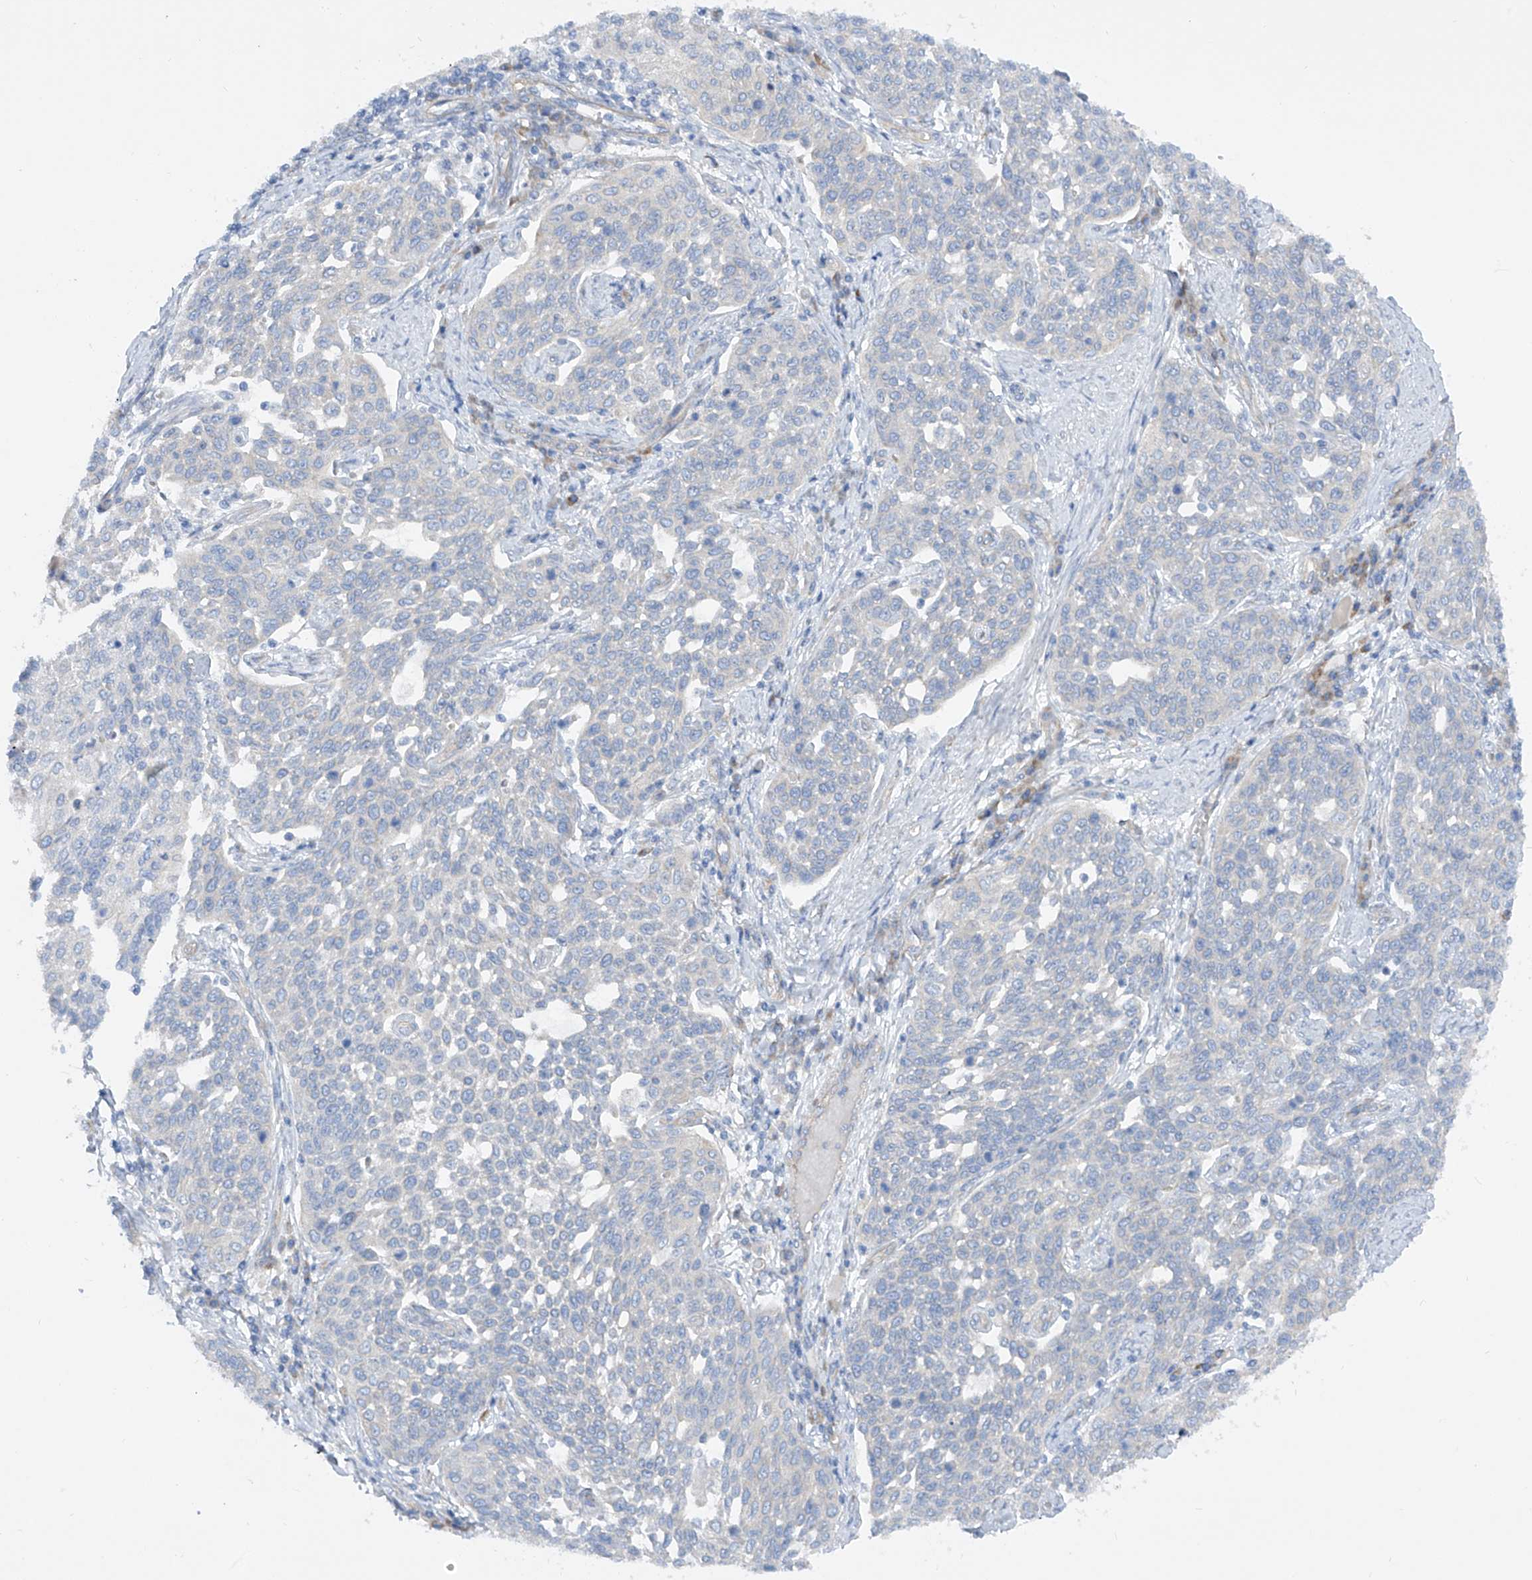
{"staining": {"intensity": "negative", "quantity": "none", "location": "none"}, "tissue": "cervical cancer", "cell_type": "Tumor cells", "image_type": "cancer", "snomed": [{"axis": "morphology", "description": "Squamous cell carcinoma, NOS"}, {"axis": "topography", "description": "Cervix"}], "caption": "Immunohistochemical staining of cervical cancer (squamous cell carcinoma) exhibits no significant expression in tumor cells.", "gene": "LCA5", "patient": {"sex": "female", "age": 34}}